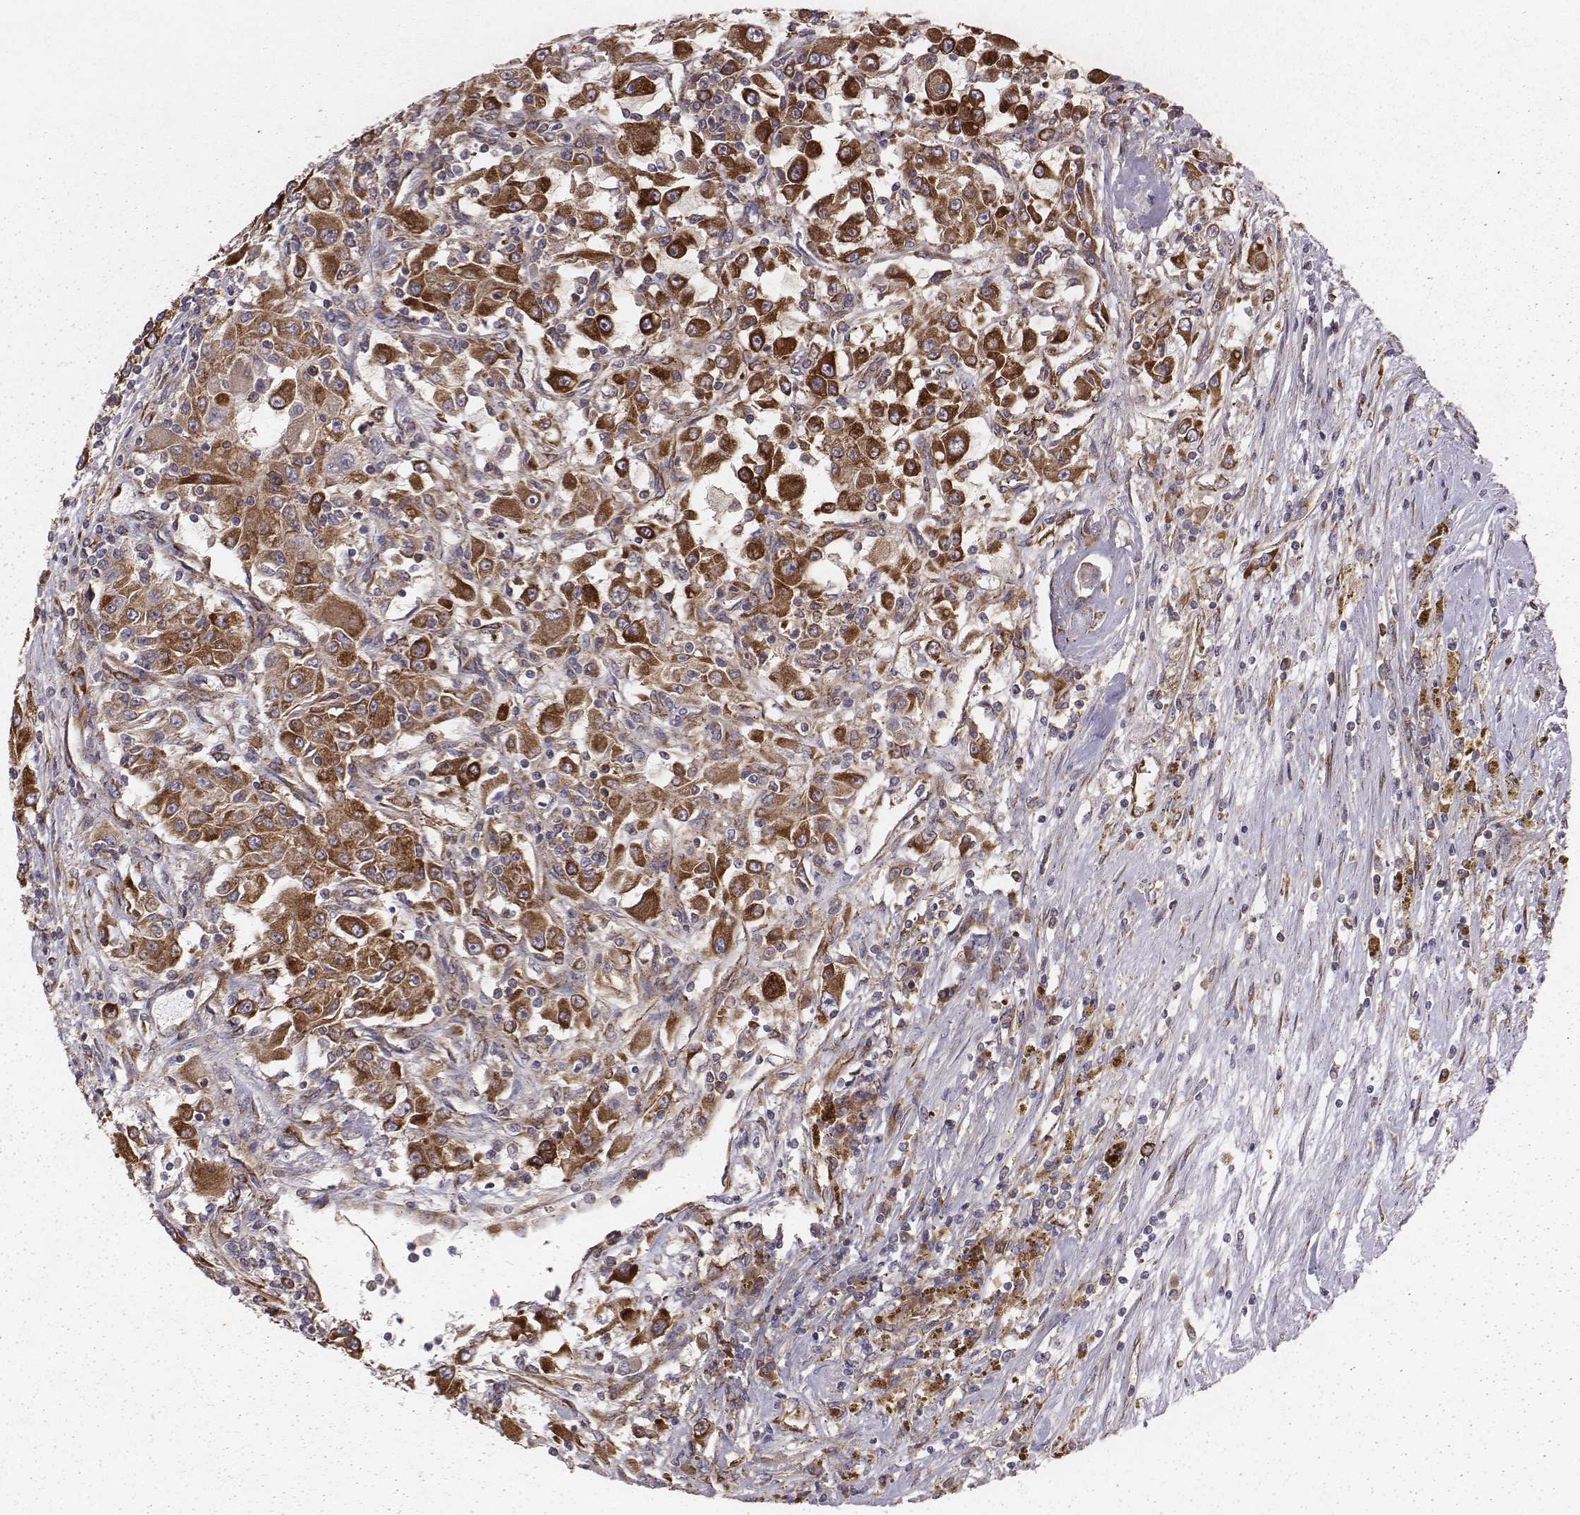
{"staining": {"intensity": "strong", "quantity": ">75%", "location": "cytoplasmic/membranous"}, "tissue": "renal cancer", "cell_type": "Tumor cells", "image_type": "cancer", "snomed": [{"axis": "morphology", "description": "Adenocarcinoma, NOS"}, {"axis": "topography", "description": "Kidney"}], "caption": "A micrograph of human renal adenocarcinoma stained for a protein shows strong cytoplasmic/membranous brown staining in tumor cells. Nuclei are stained in blue.", "gene": "TXLNA", "patient": {"sex": "female", "age": 67}}